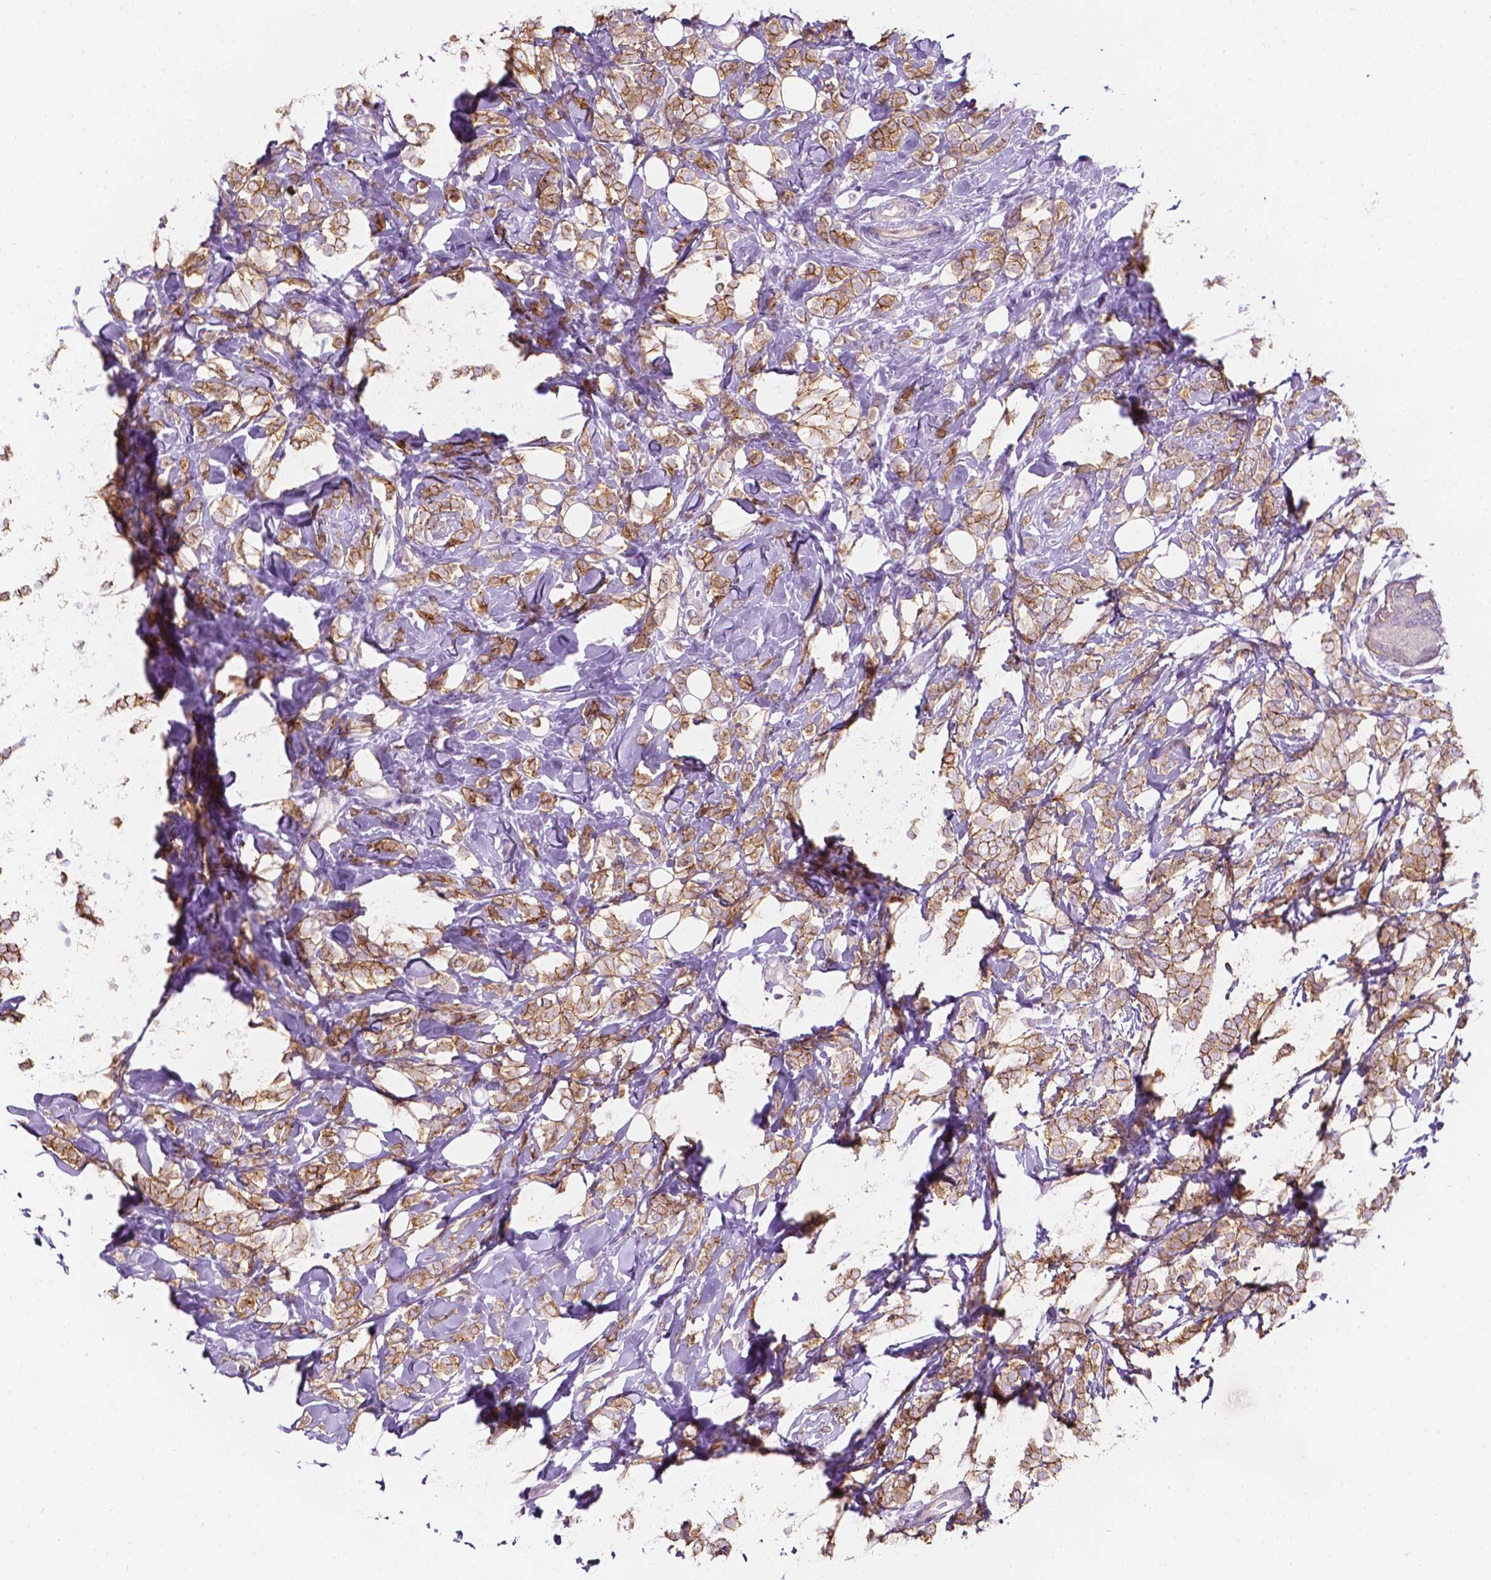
{"staining": {"intensity": "moderate", "quantity": ">75%", "location": "cytoplasmic/membranous"}, "tissue": "breast cancer", "cell_type": "Tumor cells", "image_type": "cancer", "snomed": [{"axis": "morphology", "description": "Lobular carcinoma"}, {"axis": "topography", "description": "Breast"}], "caption": "Protein staining of lobular carcinoma (breast) tissue demonstrates moderate cytoplasmic/membranous positivity in about >75% of tumor cells.", "gene": "NOS1AP", "patient": {"sex": "female", "age": 49}}